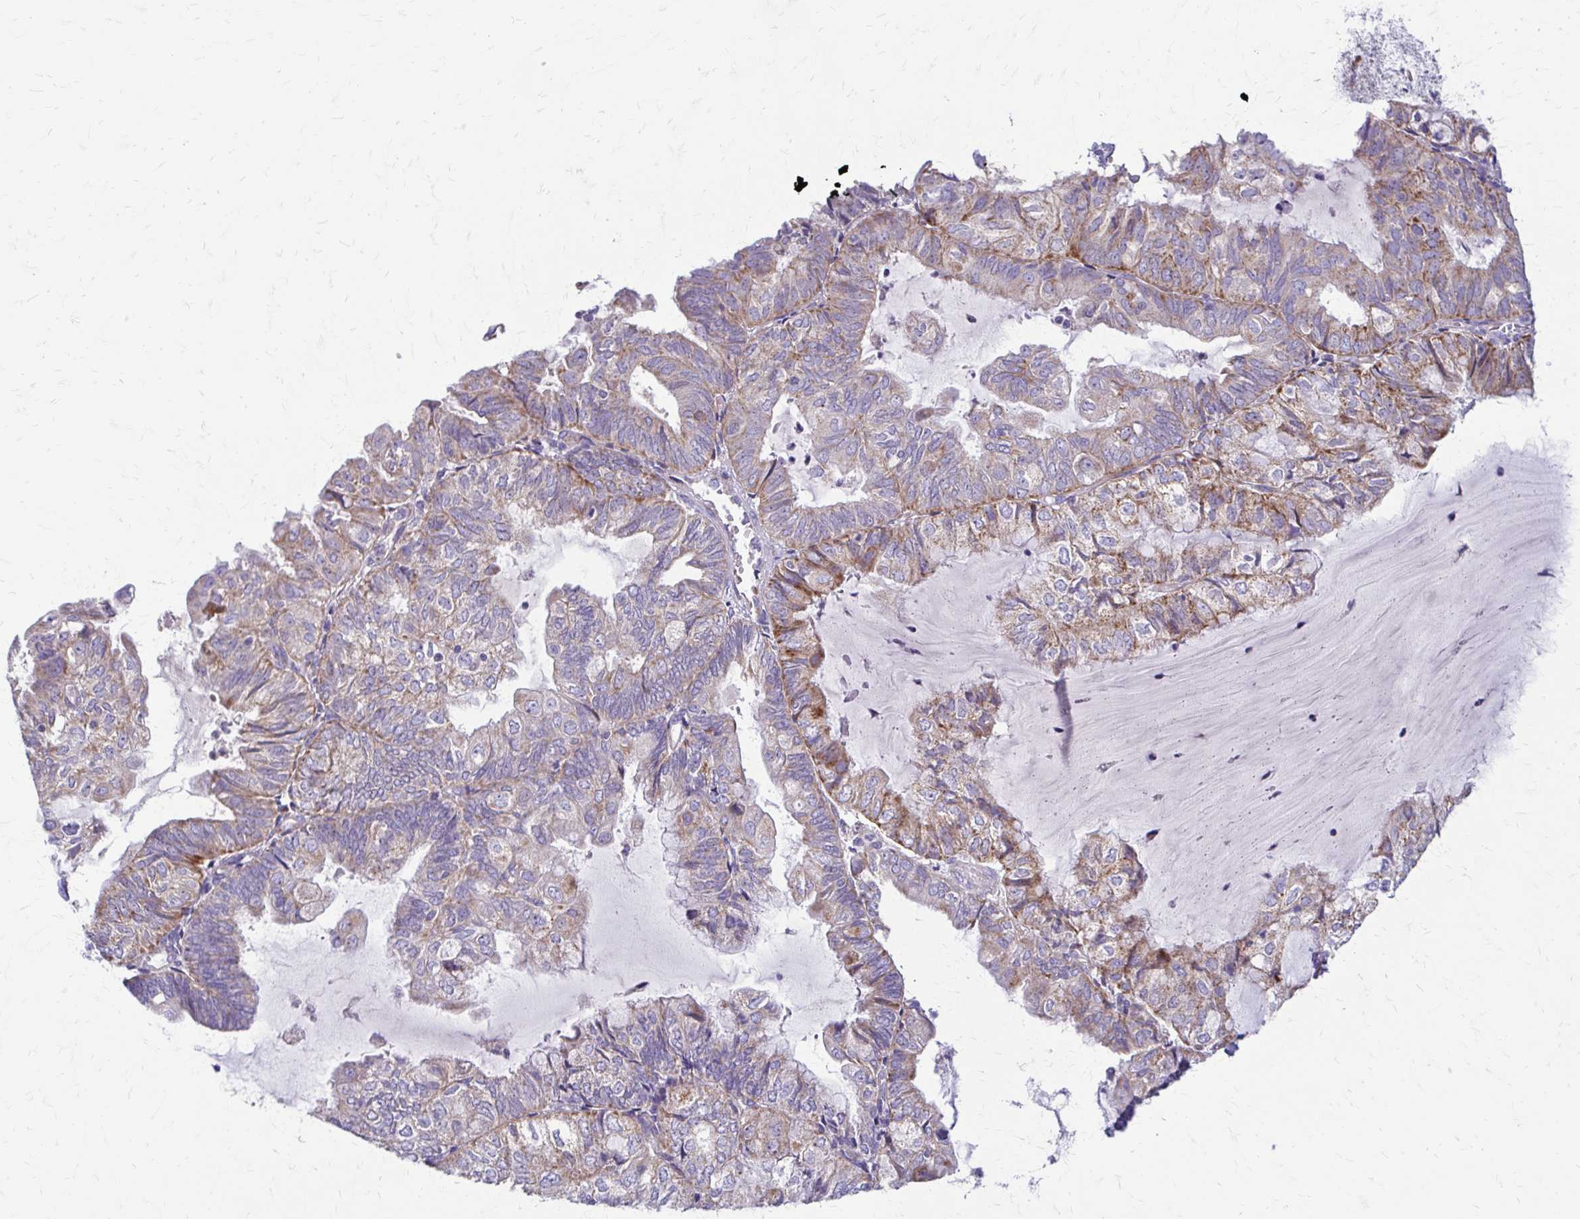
{"staining": {"intensity": "moderate", "quantity": "<25%", "location": "cytoplasmic/membranous"}, "tissue": "endometrial cancer", "cell_type": "Tumor cells", "image_type": "cancer", "snomed": [{"axis": "morphology", "description": "Adenocarcinoma, NOS"}, {"axis": "topography", "description": "Endometrium"}], "caption": "Endometrial cancer stained for a protein exhibits moderate cytoplasmic/membranous positivity in tumor cells.", "gene": "SAMD13", "patient": {"sex": "female", "age": 81}}